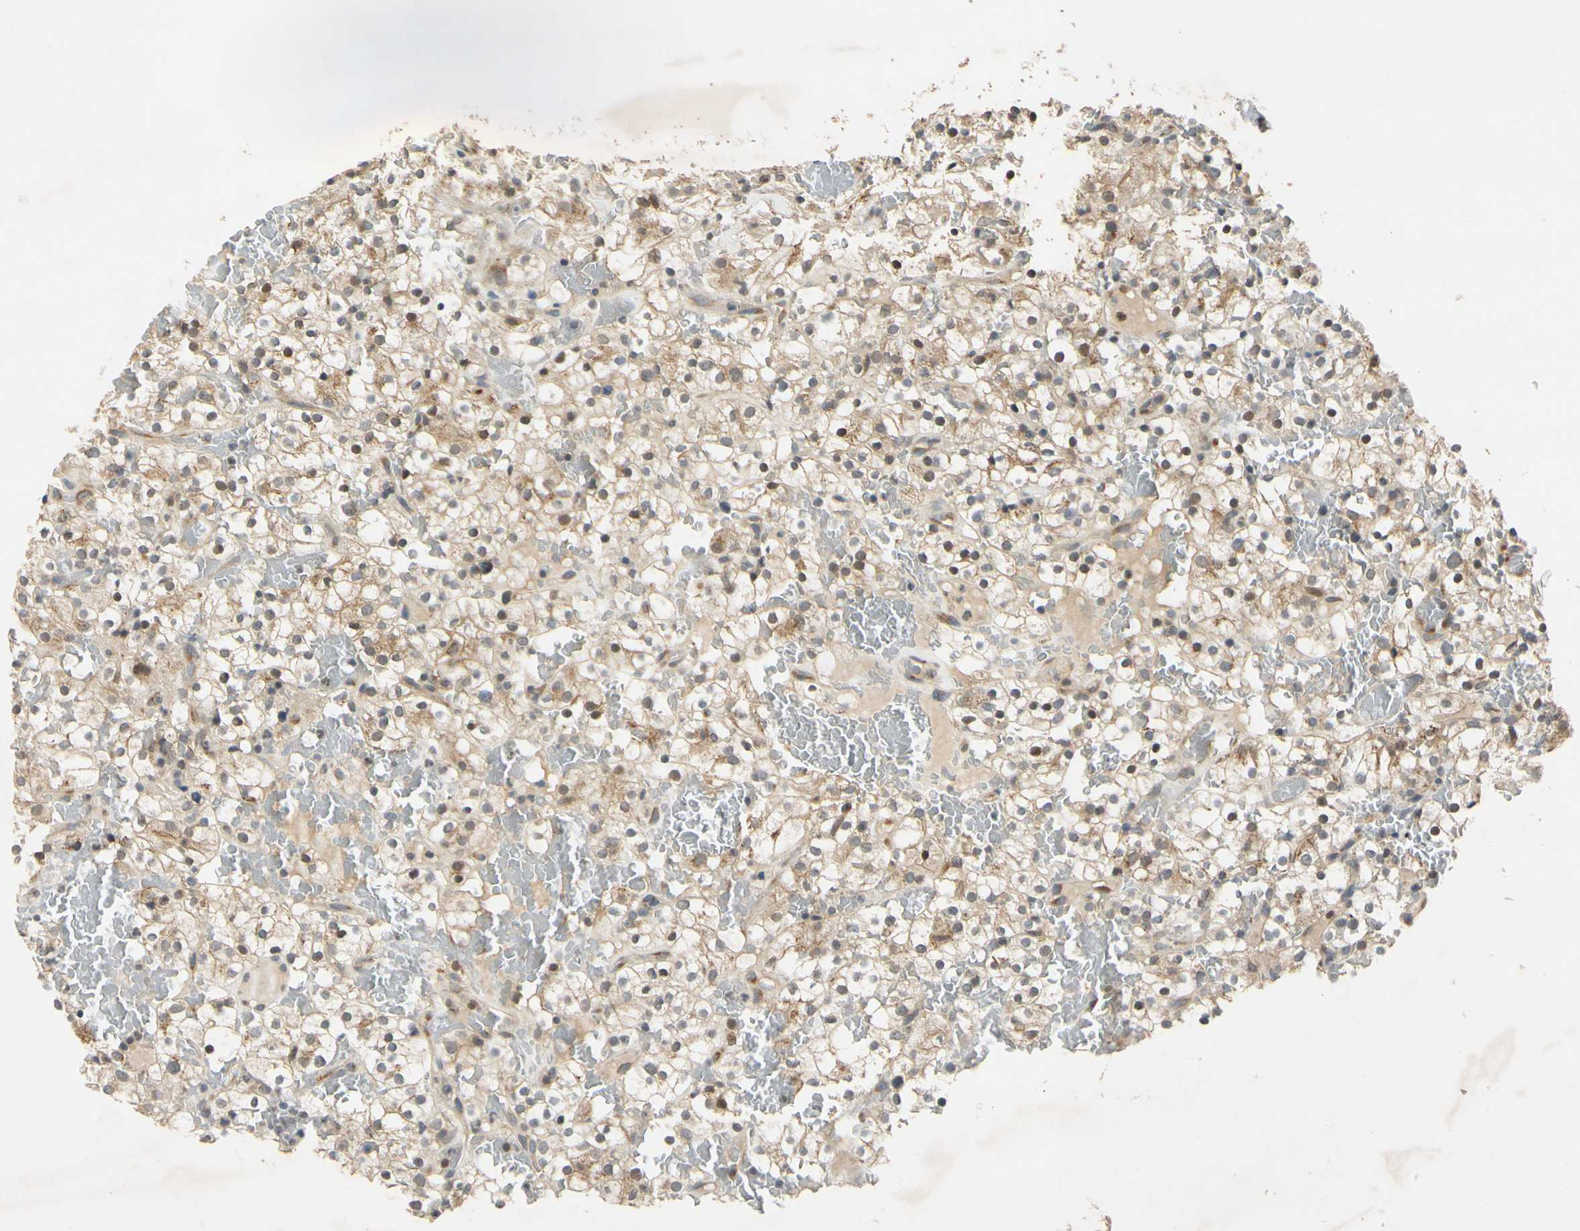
{"staining": {"intensity": "moderate", "quantity": "25%-75%", "location": "cytoplasmic/membranous"}, "tissue": "renal cancer", "cell_type": "Tumor cells", "image_type": "cancer", "snomed": [{"axis": "morphology", "description": "Normal tissue, NOS"}, {"axis": "morphology", "description": "Adenocarcinoma, NOS"}, {"axis": "topography", "description": "Kidney"}], "caption": "Renal cancer (adenocarcinoma) tissue reveals moderate cytoplasmic/membranous positivity in approximately 25%-75% of tumor cells", "gene": "RPS6KB2", "patient": {"sex": "female", "age": 72}}